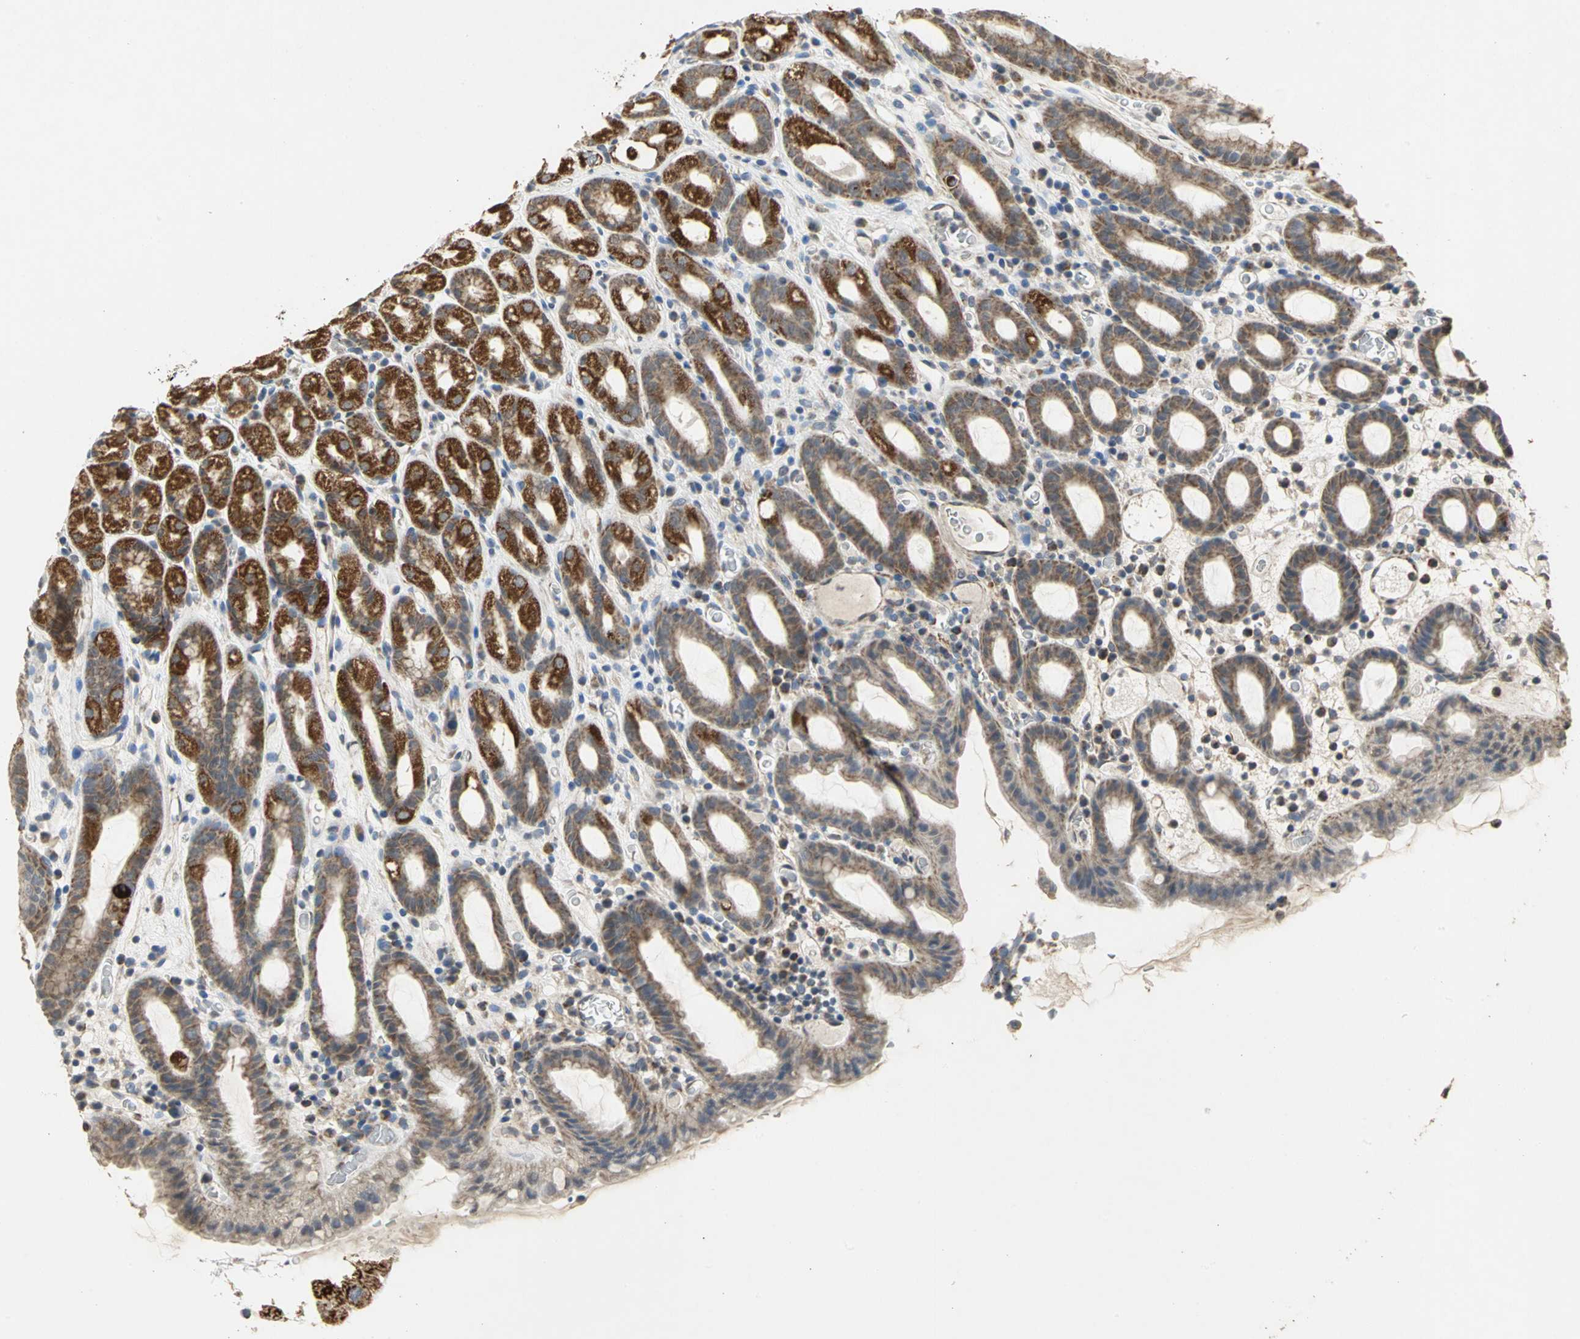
{"staining": {"intensity": "strong", "quantity": ">75%", "location": "cytoplasmic/membranous"}, "tissue": "stomach", "cell_type": "Glandular cells", "image_type": "normal", "snomed": [{"axis": "morphology", "description": "Normal tissue, NOS"}, {"axis": "topography", "description": "Stomach, upper"}], "caption": "Unremarkable stomach was stained to show a protein in brown. There is high levels of strong cytoplasmic/membranous positivity in approximately >75% of glandular cells.", "gene": "NDUFB5", "patient": {"sex": "male", "age": 68}}